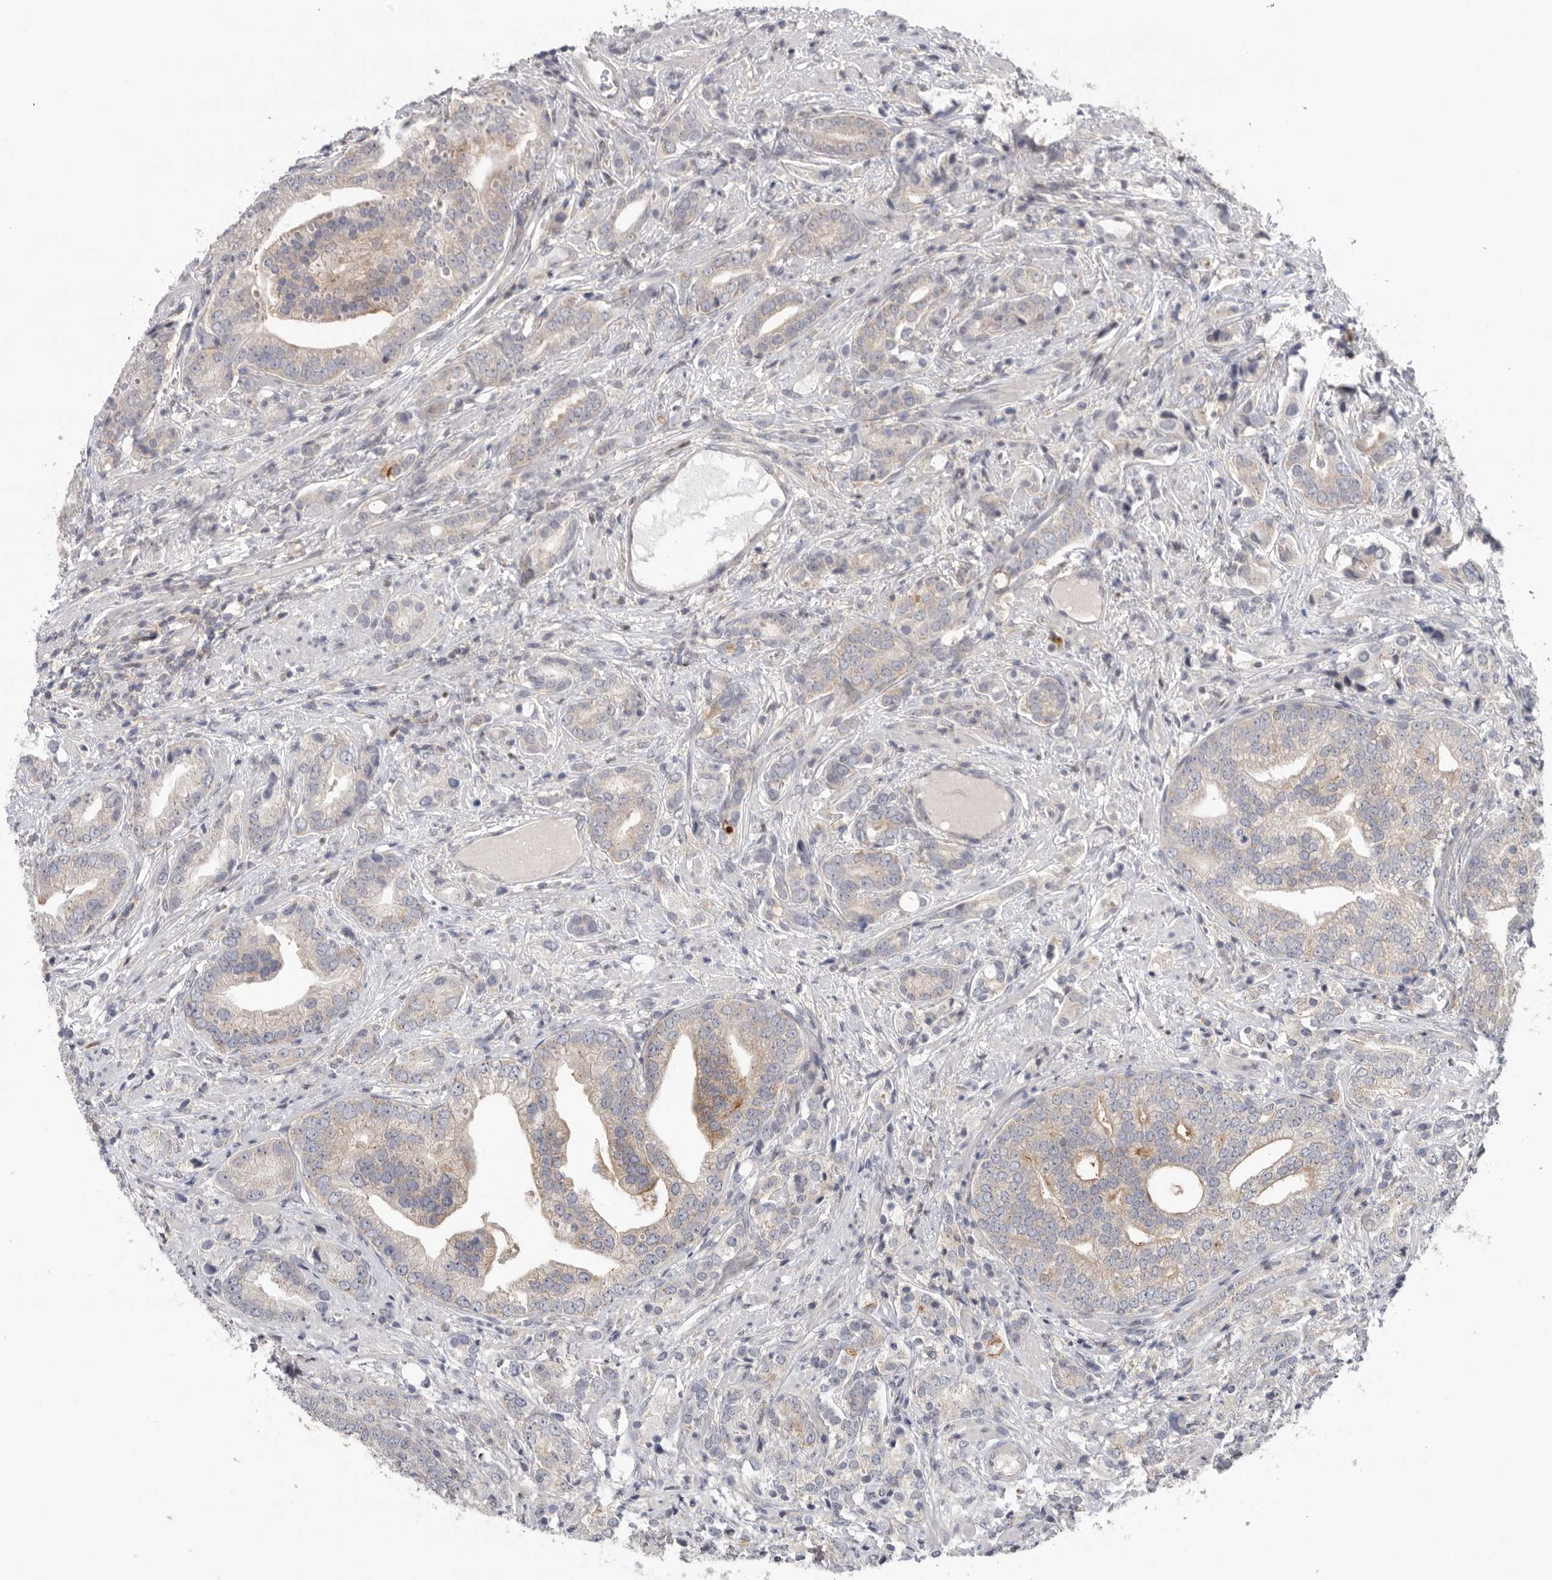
{"staining": {"intensity": "moderate", "quantity": ">75%", "location": "cytoplasmic/membranous"}, "tissue": "prostate cancer", "cell_type": "Tumor cells", "image_type": "cancer", "snomed": [{"axis": "morphology", "description": "Adenocarcinoma, High grade"}, {"axis": "topography", "description": "Prostate"}], "caption": "Prostate cancer stained with a protein marker displays moderate staining in tumor cells.", "gene": "KLK5", "patient": {"sex": "male", "age": 57}}